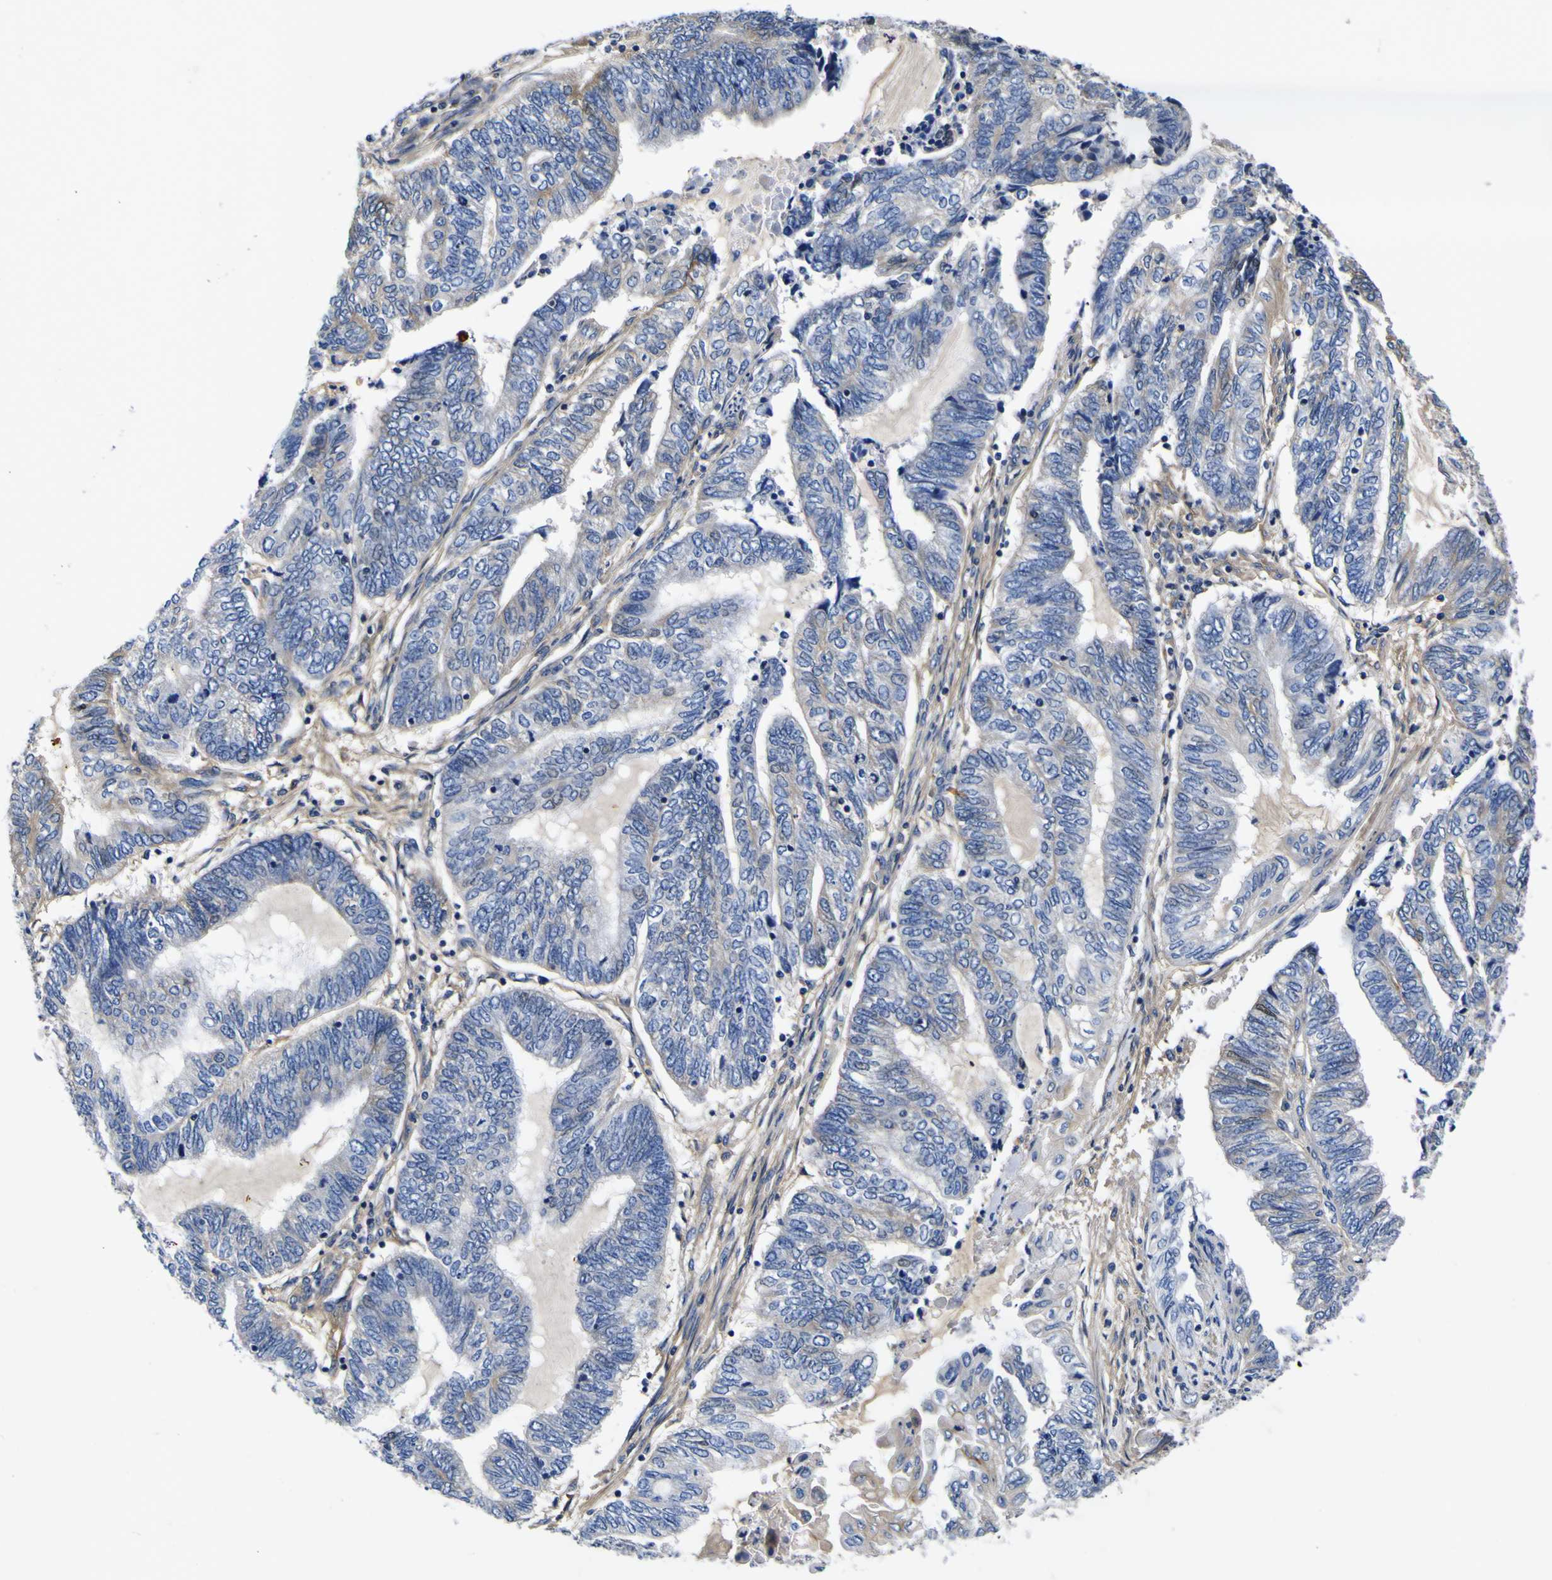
{"staining": {"intensity": "moderate", "quantity": "<25%", "location": "cytoplasmic/membranous"}, "tissue": "endometrial cancer", "cell_type": "Tumor cells", "image_type": "cancer", "snomed": [{"axis": "morphology", "description": "Adenocarcinoma, NOS"}, {"axis": "topography", "description": "Uterus"}, {"axis": "topography", "description": "Endometrium"}], "caption": "High-magnification brightfield microscopy of endometrial cancer (adenocarcinoma) stained with DAB (3,3'-diaminobenzidine) (brown) and counterstained with hematoxylin (blue). tumor cells exhibit moderate cytoplasmic/membranous expression is present in about<25% of cells. (Stains: DAB (3,3'-diaminobenzidine) in brown, nuclei in blue, Microscopy: brightfield microscopy at high magnification).", "gene": "VASN", "patient": {"sex": "female", "age": 70}}